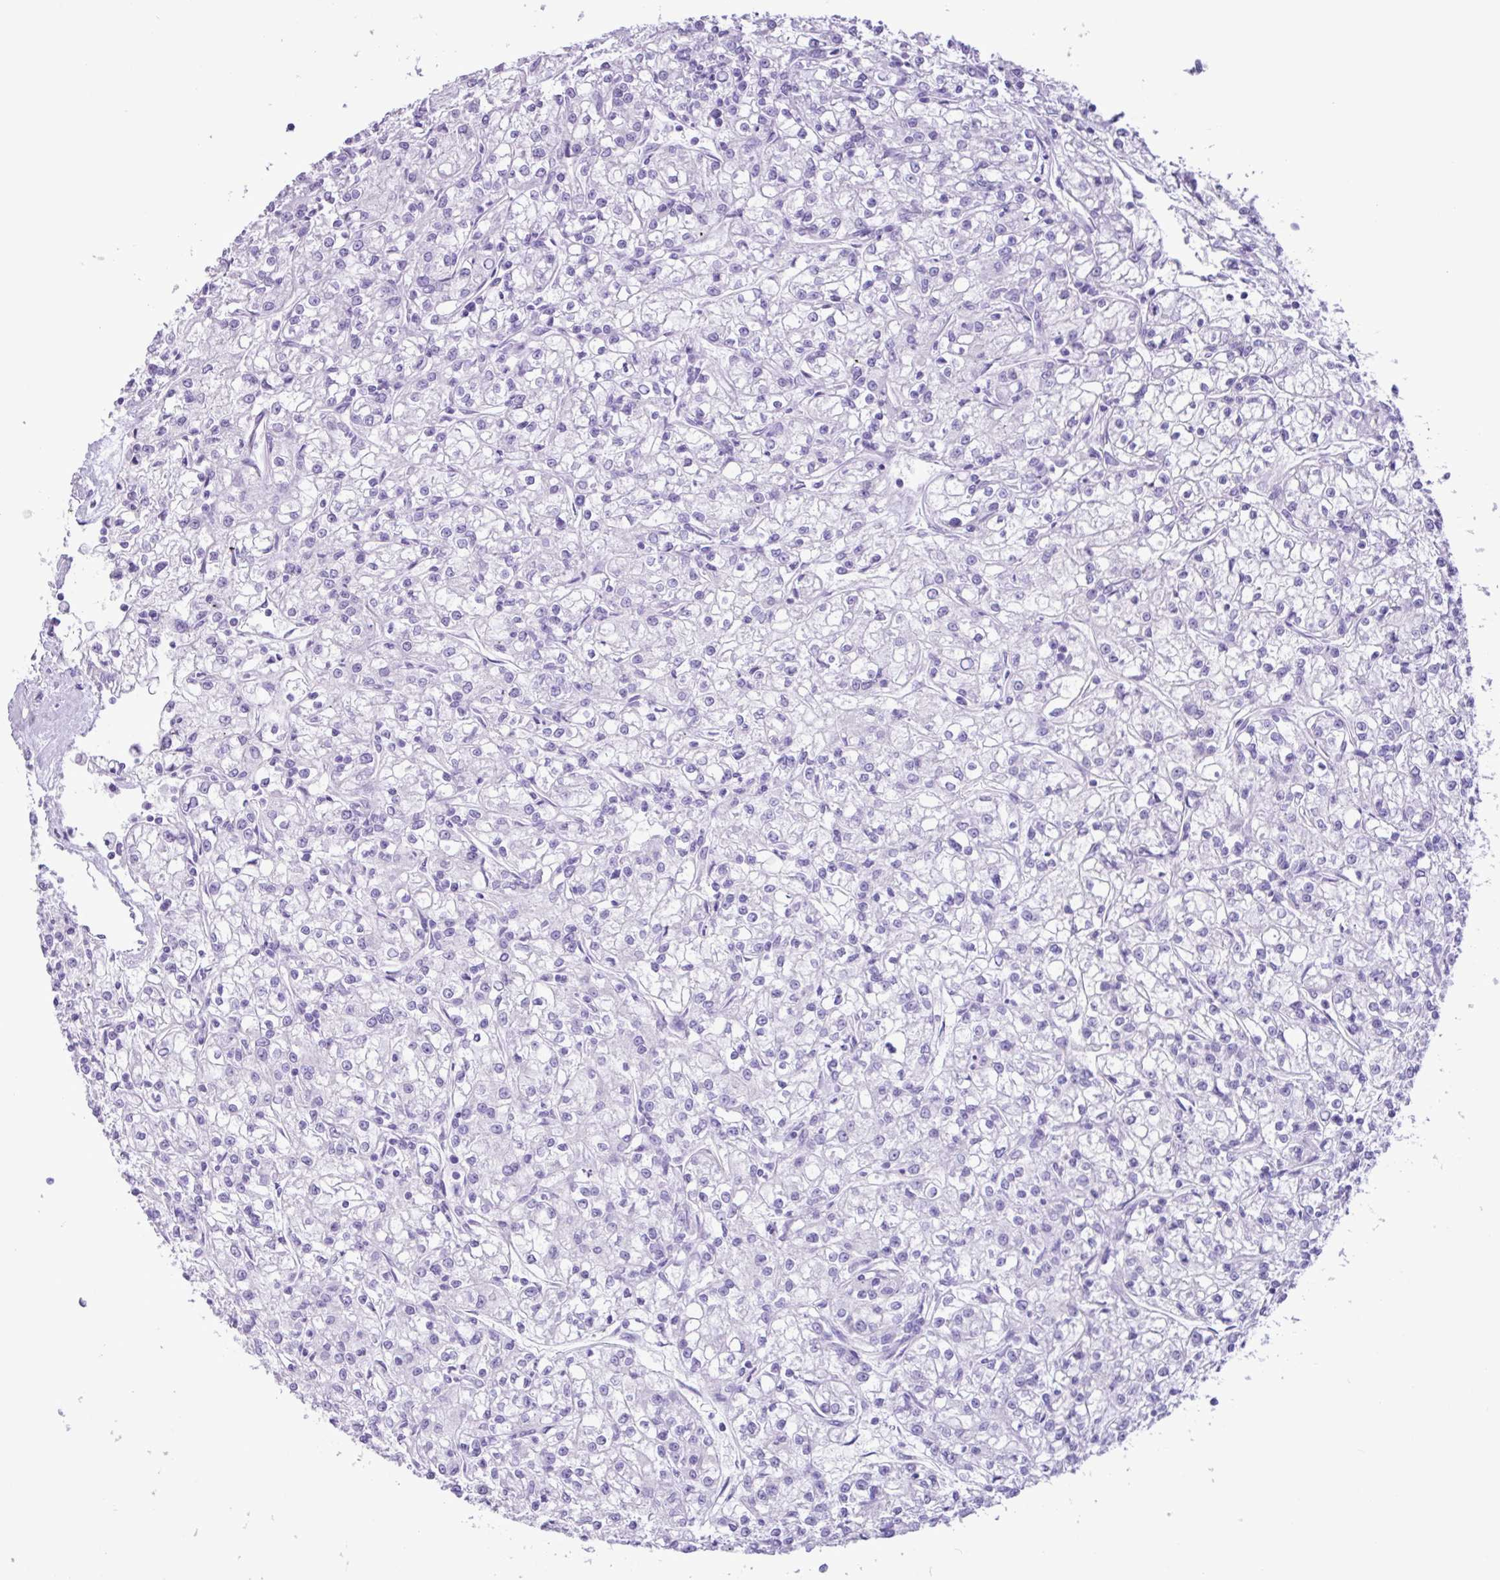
{"staining": {"intensity": "negative", "quantity": "none", "location": "none"}, "tissue": "renal cancer", "cell_type": "Tumor cells", "image_type": "cancer", "snomed": [{"axis": "morphology", "description": "Adenocarcinoma, NOS"}, {"axis": "topography", "description": "Kidney"}], "caption": "Immunohistochemistry (IHC) of renal cancer (adenocarcinoma) reveals no staining in tumor cells.", "gene": "CKMT2", "patient": {"sex": "female", "age": 59}}